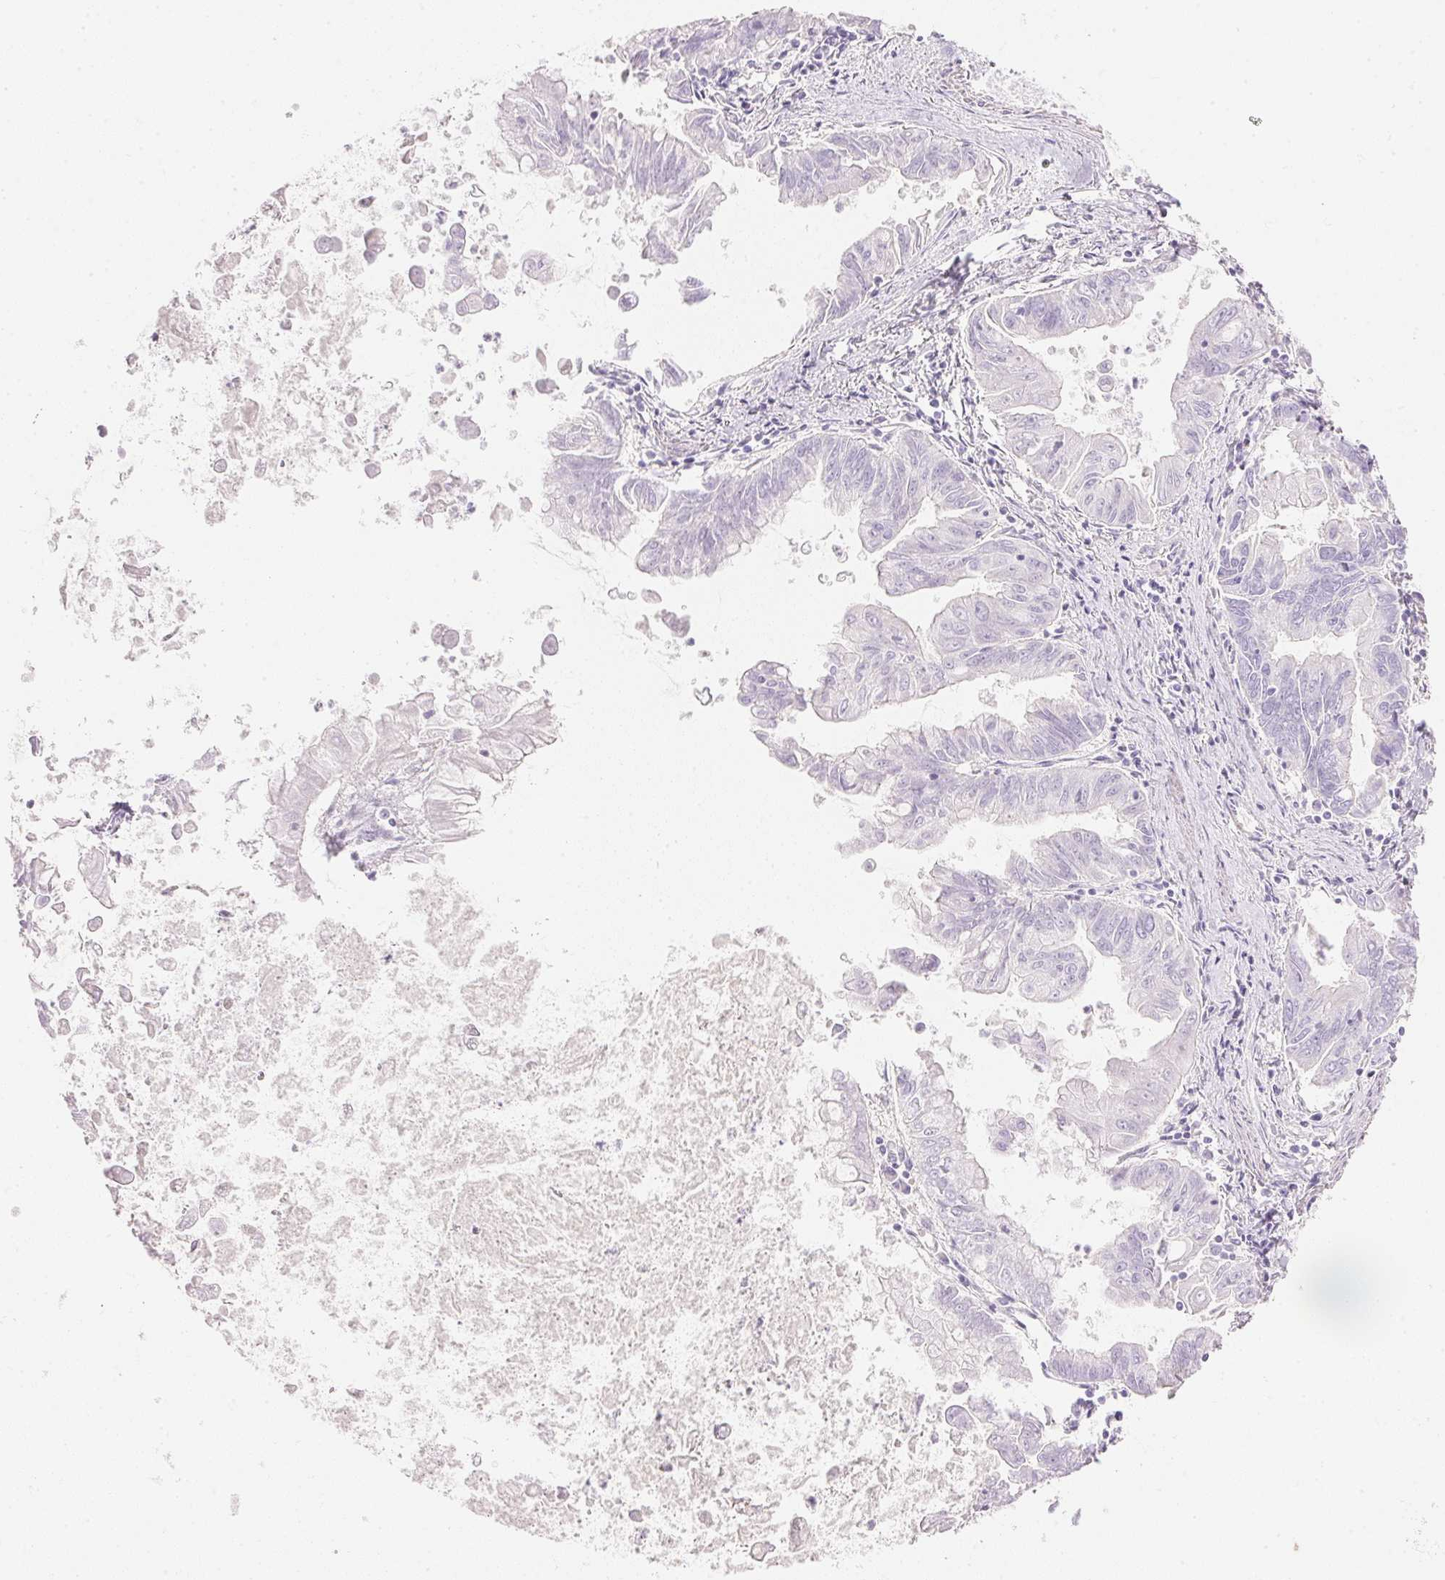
{"staining": {"intensity": "negative", "quantity": "none", "location": "none"}, "tissue": "stomach cancer", "cell_type": "Tumor cells", "image_type": "cancer", "snomed": [{"axis": "morphology", "description": "Adenocarcinoma, NOS"}, {"axis": "topography", "description": "Stomach, upper"}], "caption": "Adenocarcinoma (stomach) was stained to show a protein in brown. There is no significant positivity in tumor cells. (Immunohistochemistry, brightfield microscopy, high magnification).", "gene": "KCNE2", "patient": {"sex": "male", "age": 80}}